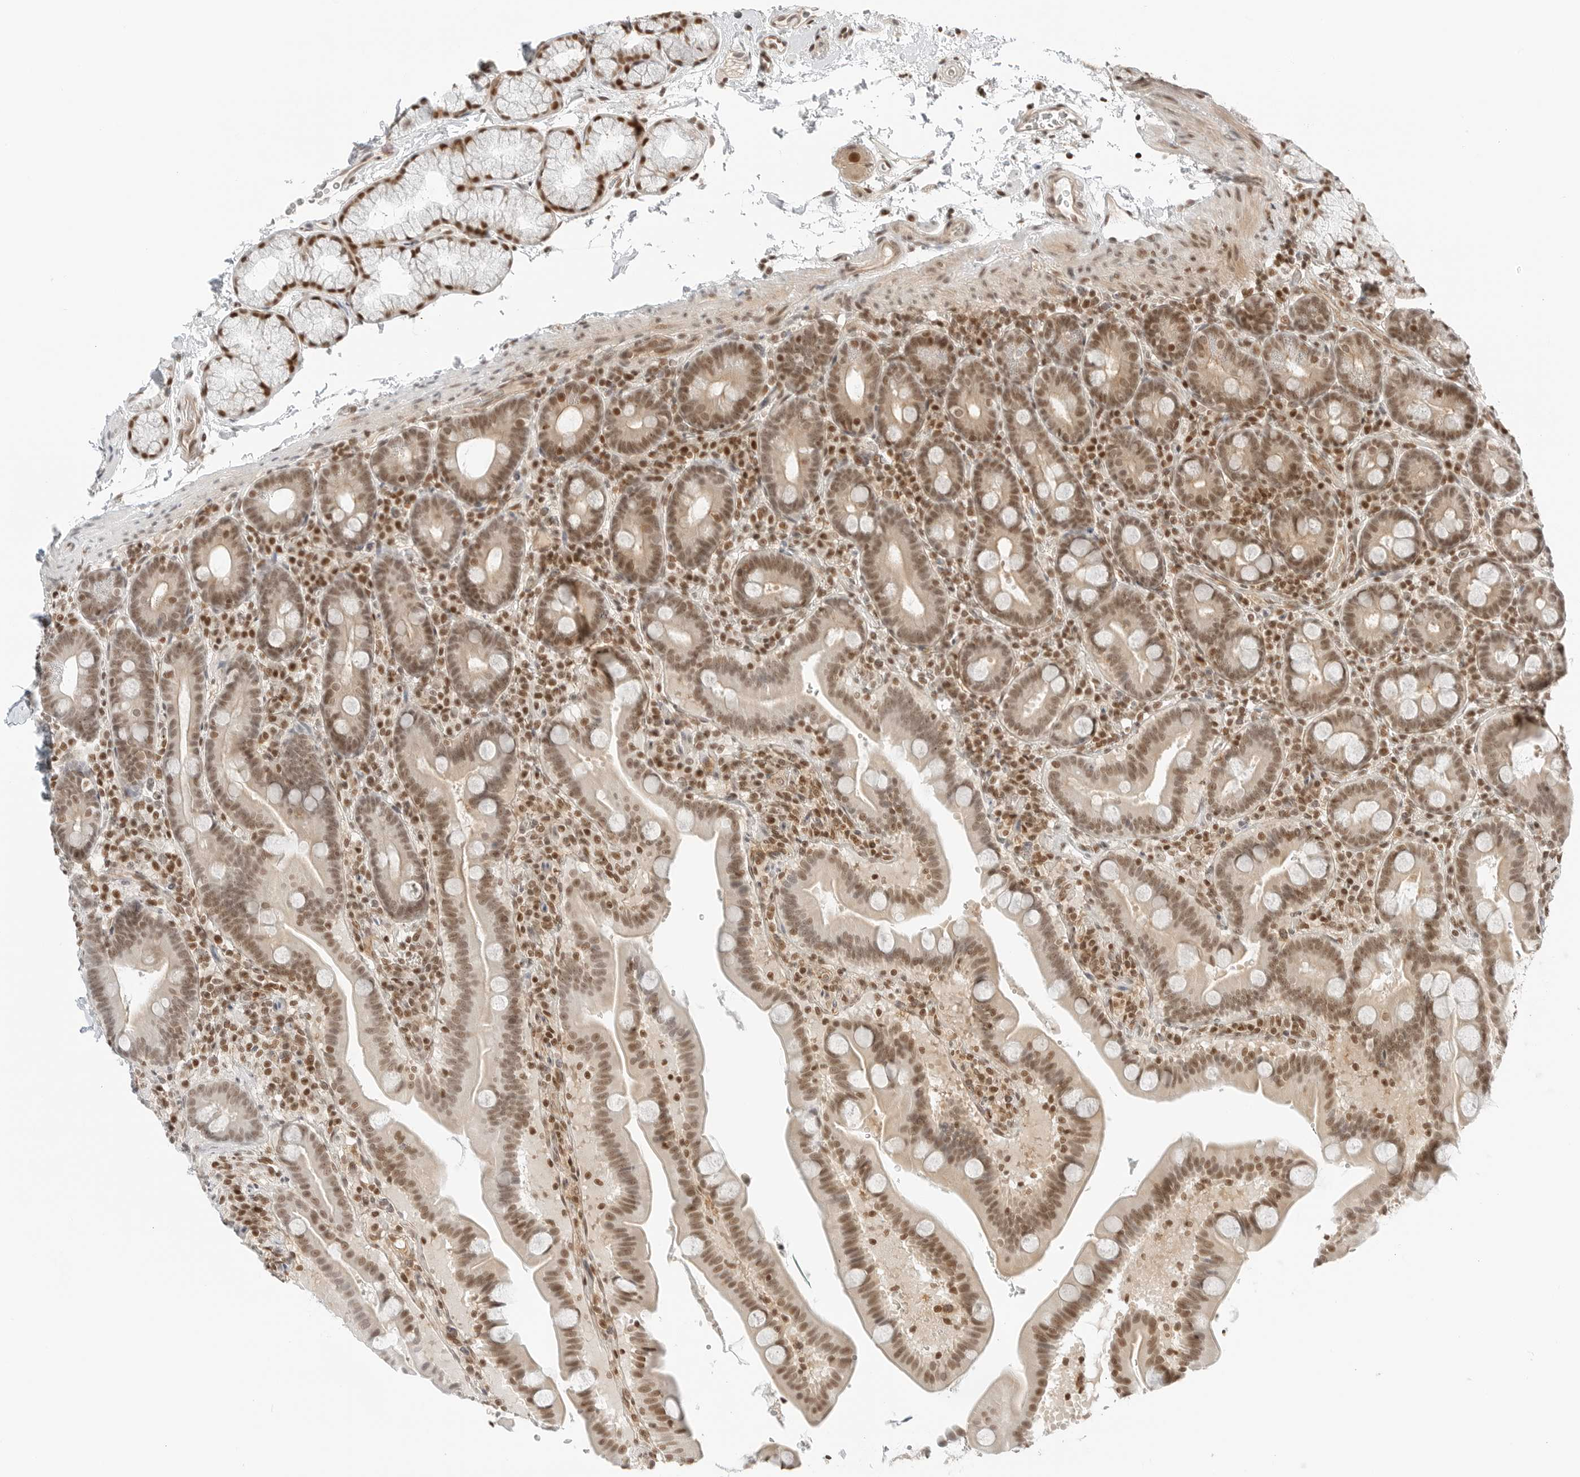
{"staining": {"intensity": "moderate", "quantity": ">75%", "location": "nuclear"}, "tissue": "duodenum", "cell_type": "Glandular cells", "image_type": "normal", "snomed": [{"axis": "morphology", "description": "Normal tissue, NOS"}, {"axis": "topography", "description": "Duodenum"}], "caption": "The image demonstrates immunohistochemical staining of unremarkable duodenum. There is moderate nuclear positivity is appreciated in about >75% of glandular cells. (Stains: DAB (3,3'-diaminobenzidine) in brown, nuclei in blue, Microscopy: brightfield microscopy at high magnification).", "gene": "CRTC2", "patient": {"sex": "male", "age": 54}}